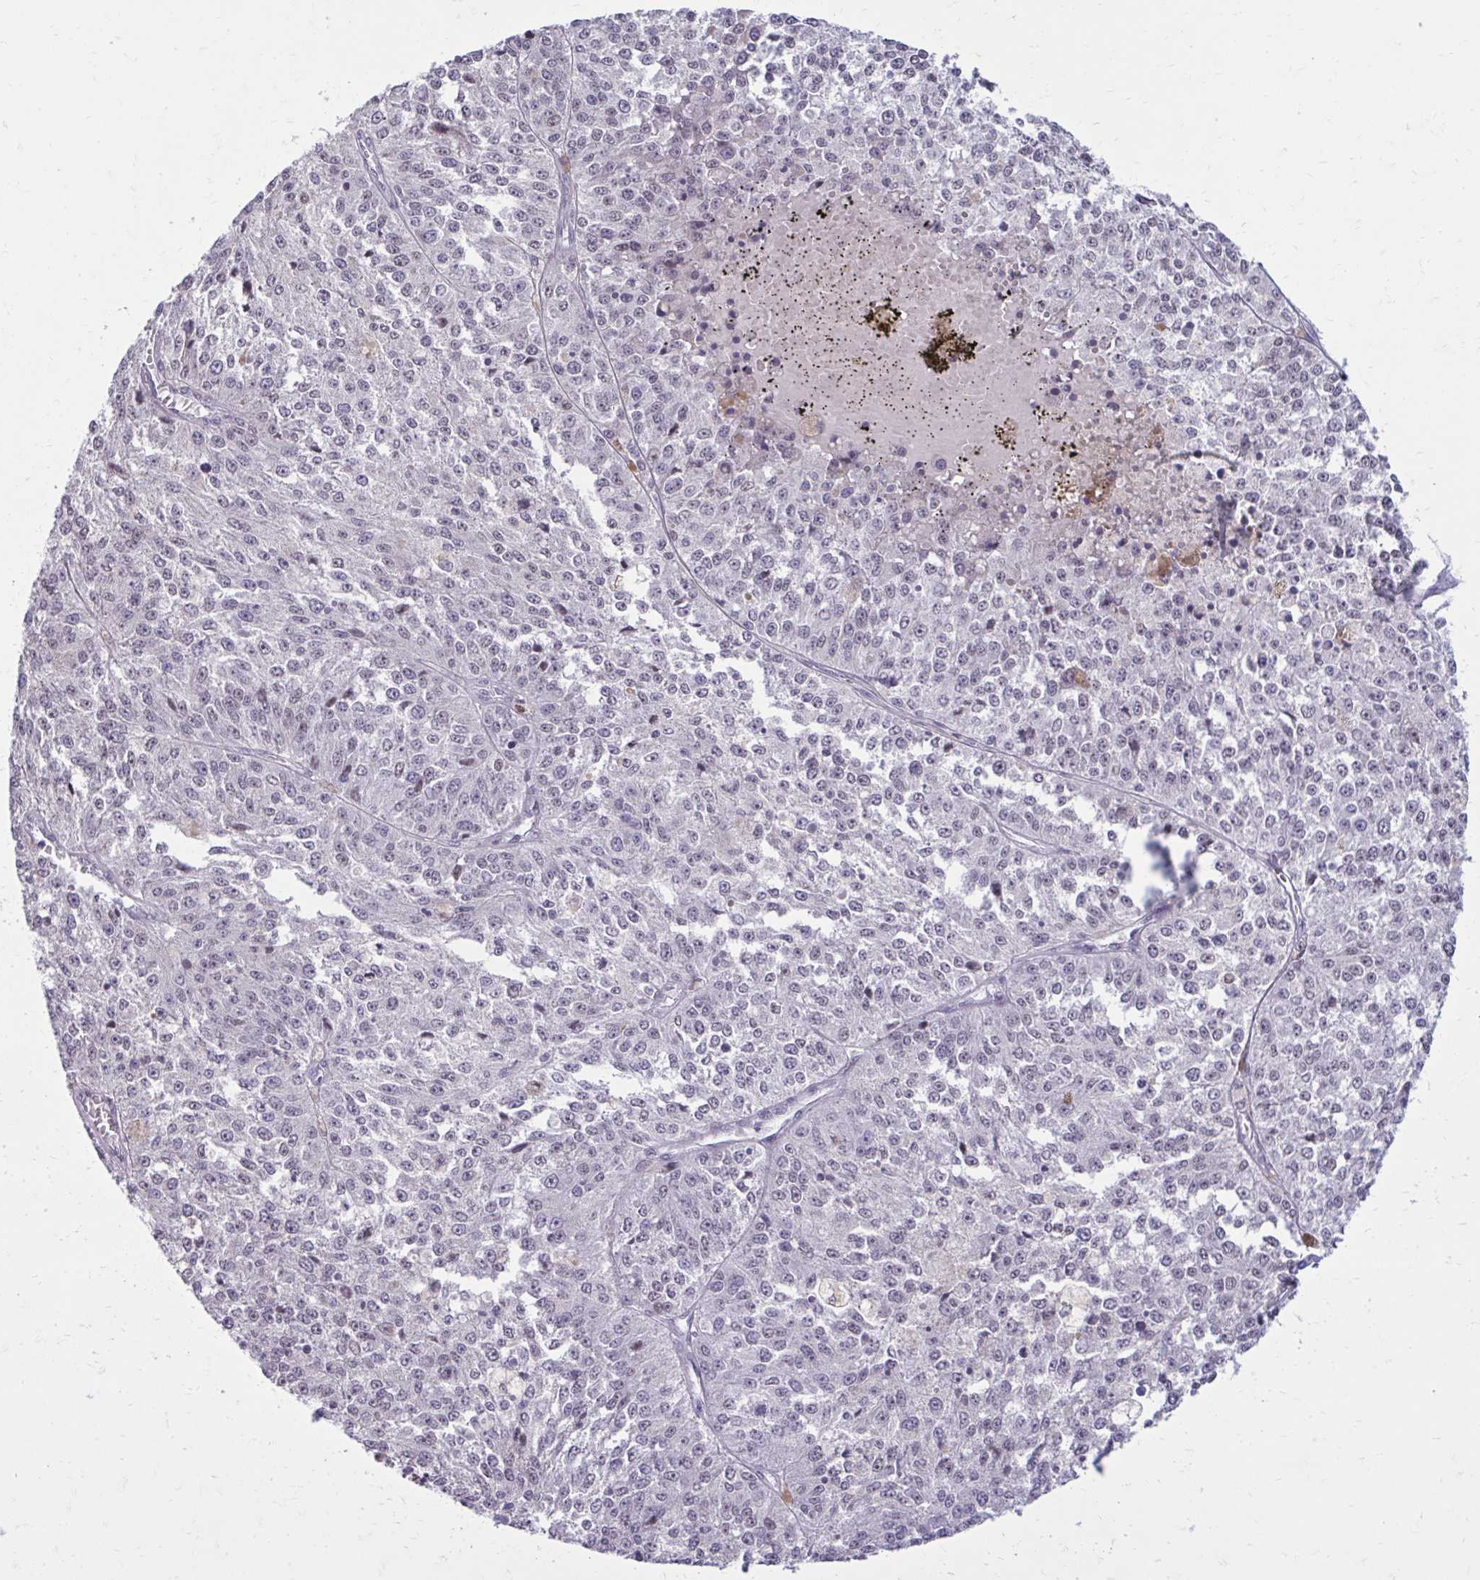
{"staining": {"intensity": "weak", "quantity": "25%-75%", "location": "nuclear"}, "tissue": "melanoma", "cell_type": "Tumor cells", "image_type": "cancer", "snomed": [{"axis": "morphology", "description": "Malignant melanoma, Metastatic site"}, {"axis": "topography", "description": "Lymph node"}], "caption": "DAB (3,3'-diaminobenzidine) immunohistochemical staining of human malignant melanoma (metastatic site) shows weak nuclear protein positivity in about 25%-75% of tumor cells.", "gene": "PROSER1", "patient": {"sex": "female", "age": 64}}